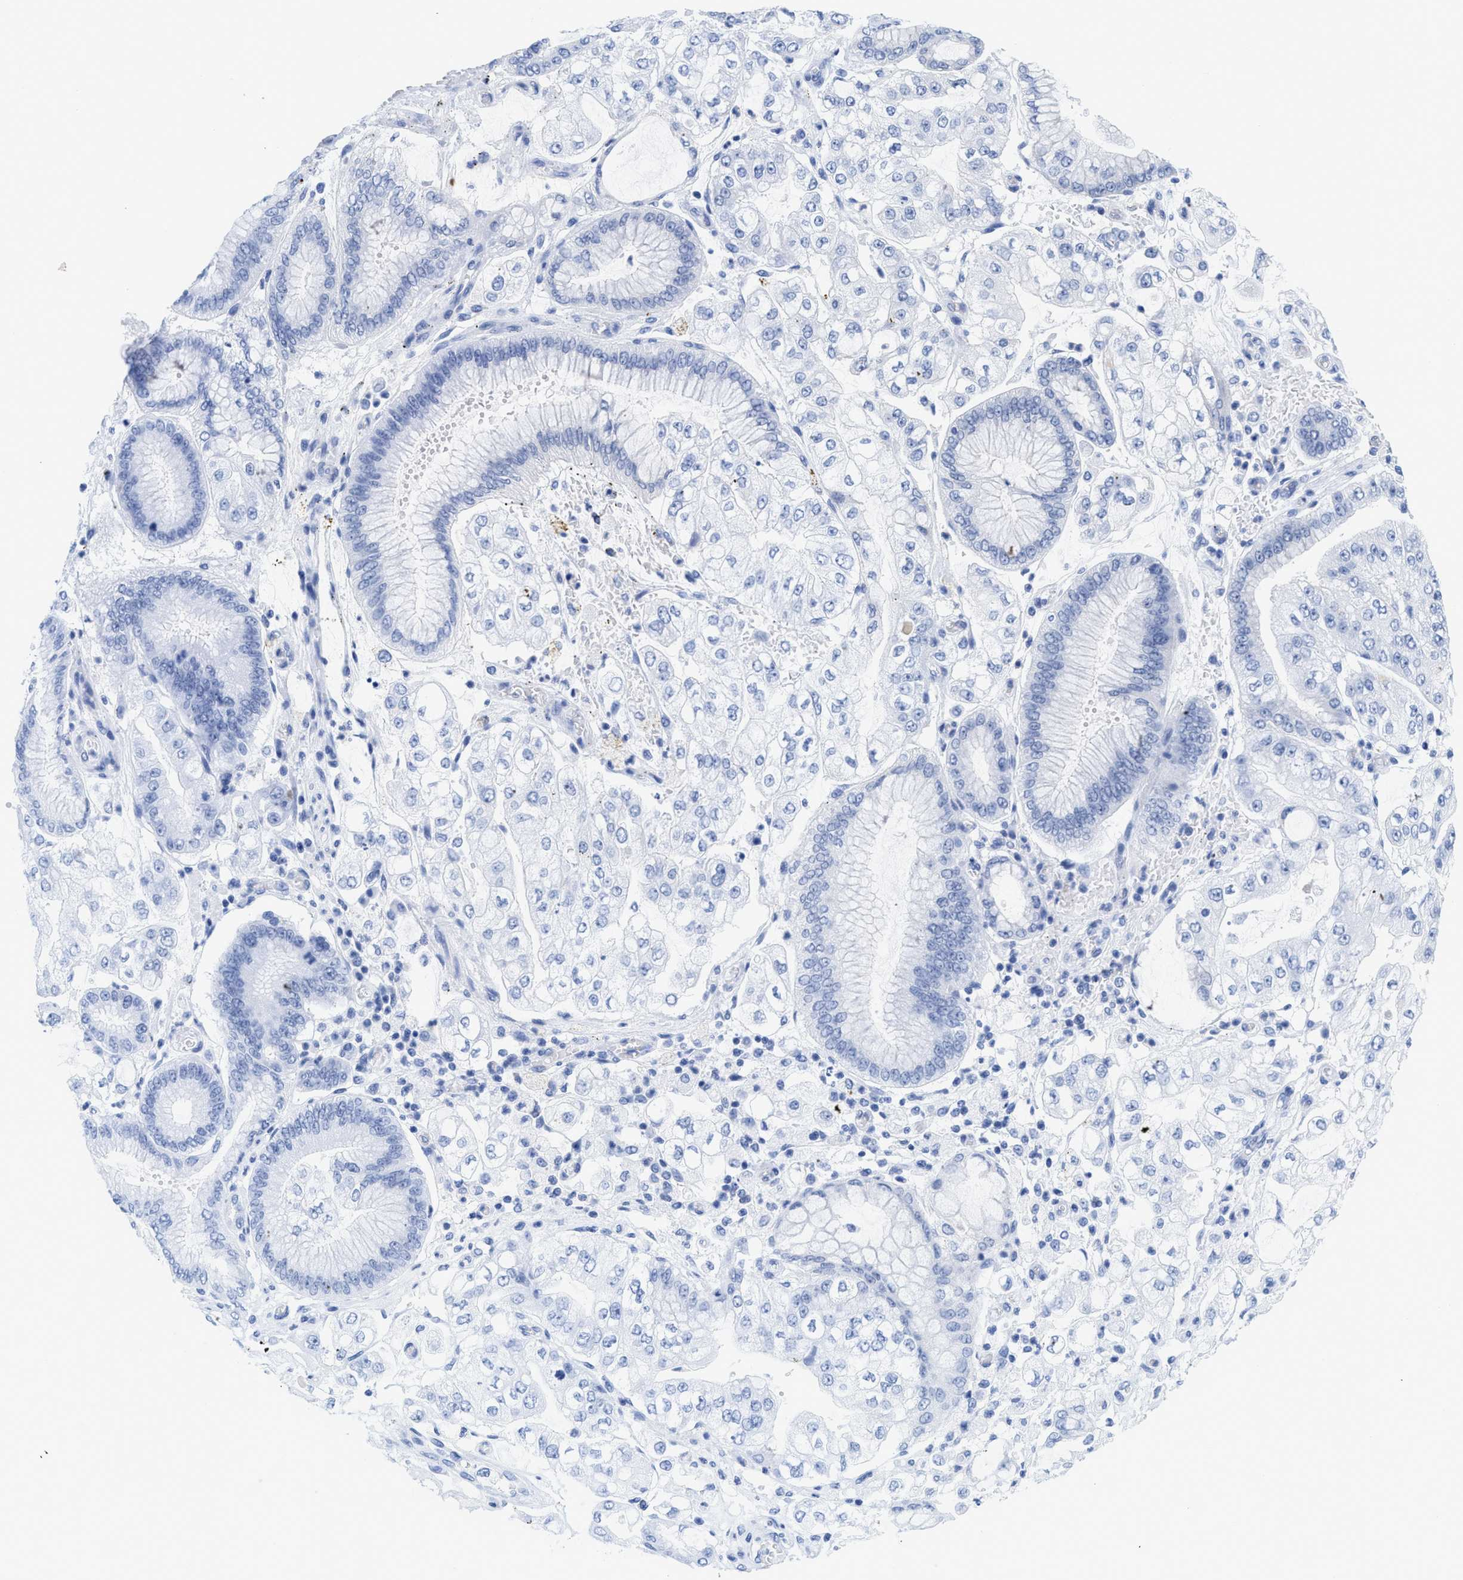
{"staining": {"intensity": "negative", "quantity": "none", "location": "none"}, "tissue": "stomach cancer", "cell_type": "Tumor cells", "image_type": "cancer", "snomed": [{"axis": "morphology", "description": "Adenocarcinoma, NOS"}, {"axis": "topography", "description": "Stomach"}], "caption": "There is no significant staining in tumor cells of stomach cancer.", "gene": "LDAF1", "patient": {"sex": "male", "age": 76}}